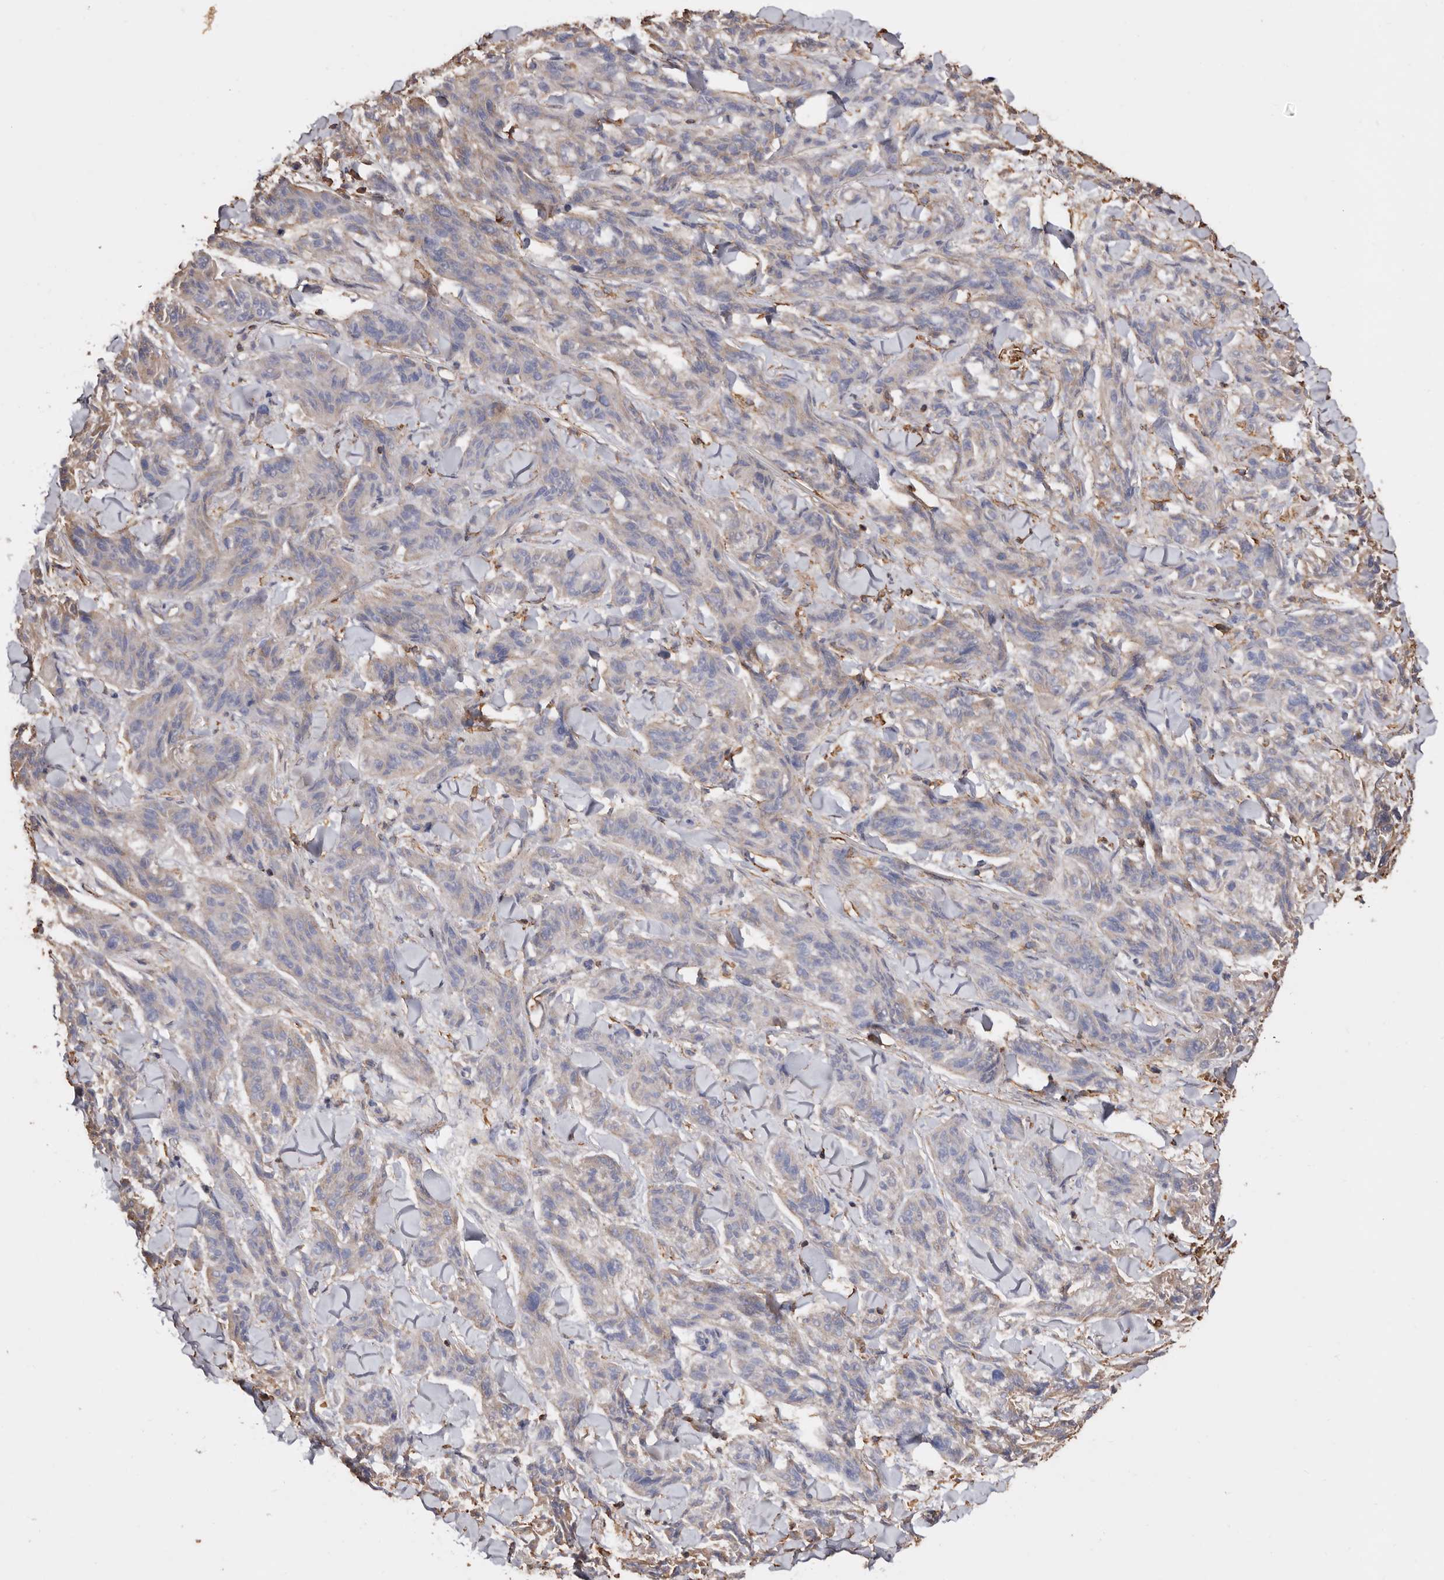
{"staining": {"intensity": "negative", "quantity": "none", "location": "none"}, "tissue": "melanoma", "cell_type": "Tumor cells", "image_type": "cancer", "snomed": [{"axis": "morphology", "description": "Malignant melanoma, NOS"}, {"axis": "topography", "description": "Skin"}], "caption": "IHC micrograph of neoplastic tissue: melanoma stained with DAB (3,3'-diaminobenzidine) shows no significant protein positivity in tumor cells. Nuclei are stained in blue.", "gene": "COQ8B", "patient": {"sex": "male", "age": 53}}